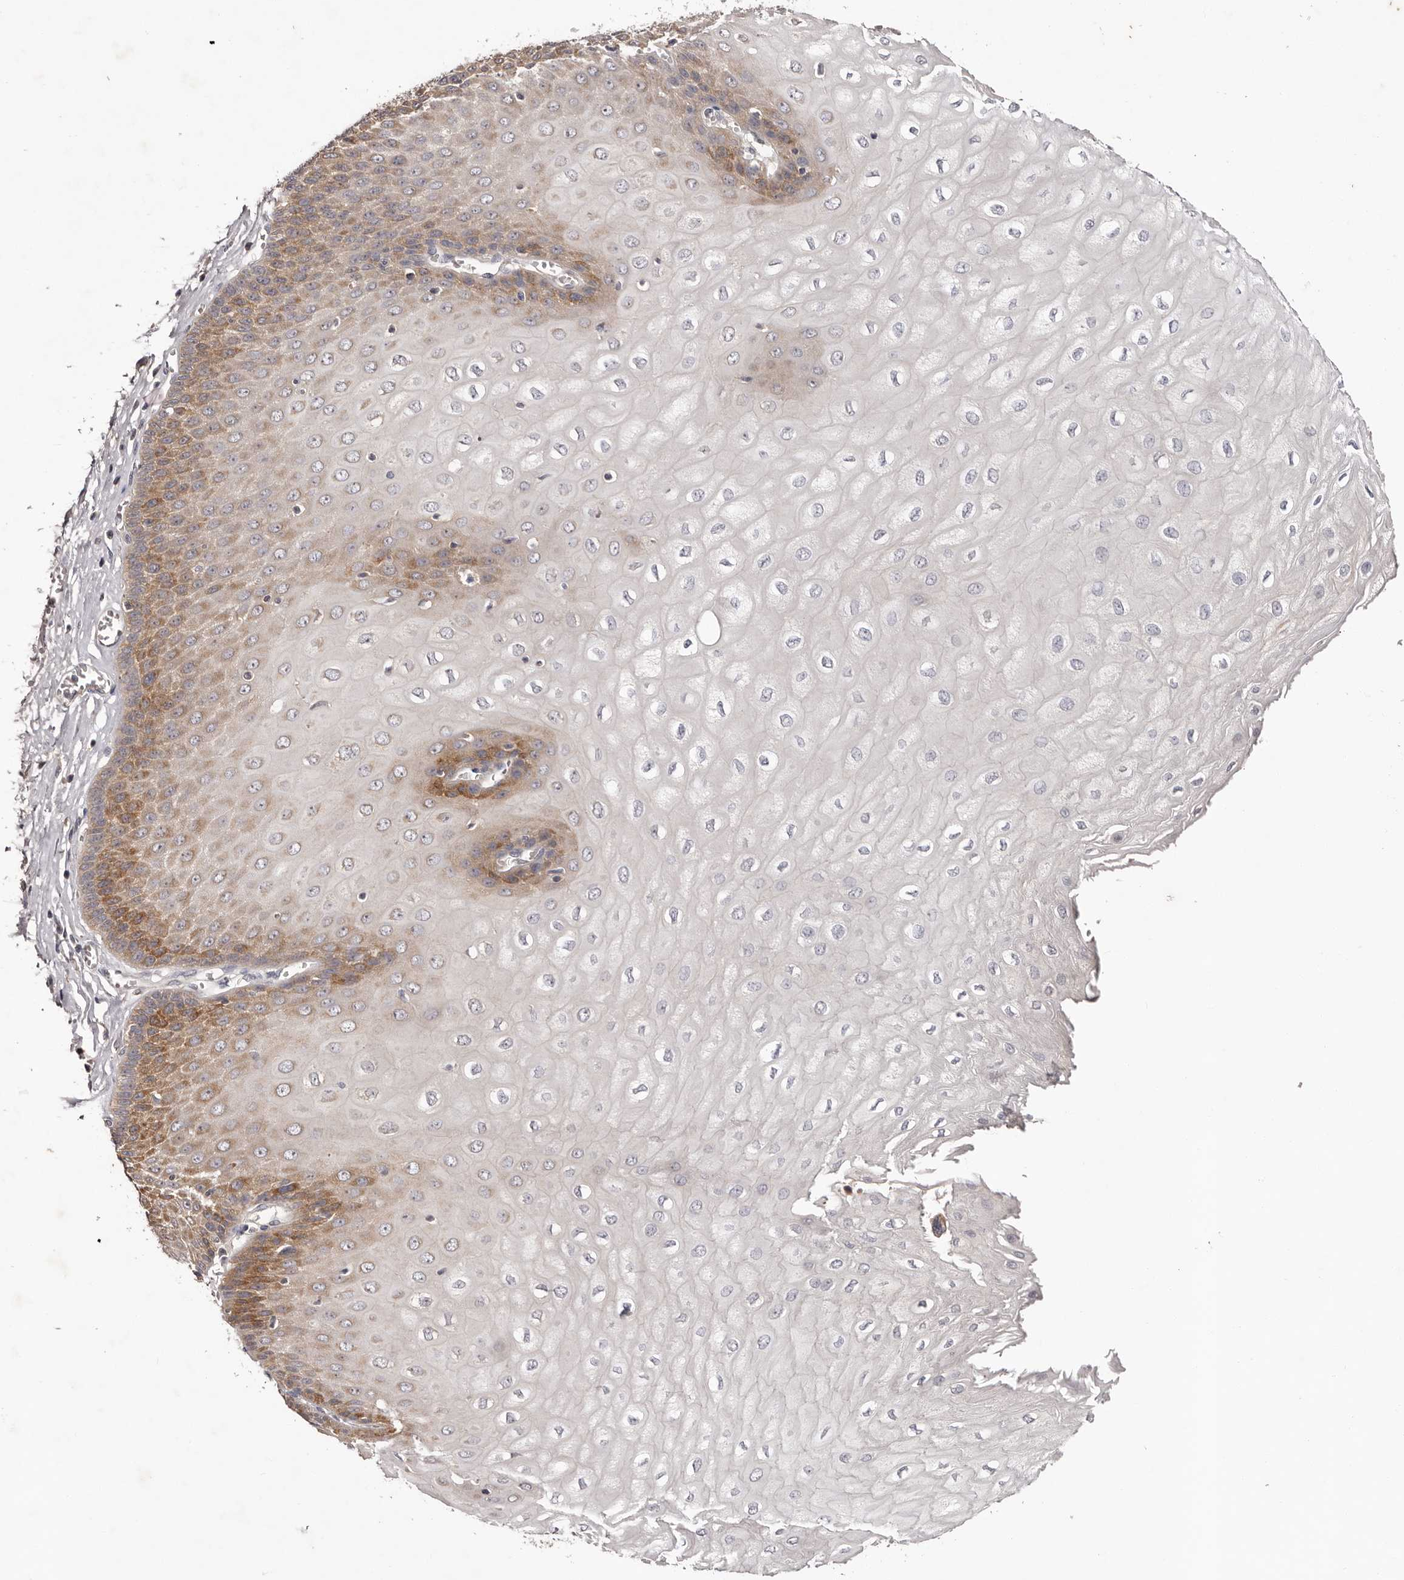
{"staining": {"intensity": "moderate", "quantity": ">75%", "location": "cytoplasmic/membranous"}, "tissue": "esophagus", "cell_type": "Squamous epithelial cells", "image_type": "normal", "snomed": [{"axis": "morphology", "description": "Normal tissue, NOS"}, {"axis": "topography", "description": "Esophagus"}], "caption": "IHC image of benign esophagus: esophagus stained using immunohistochemistry shows medium levels of moderate protein expression localized specifically in the cytoplasmic/membranous of squamous epithelial cells, appearing as a cytoplasmic/membranous brown color.", "gene": "LTV1", "patient": {"sex": "male", "age": 60}}